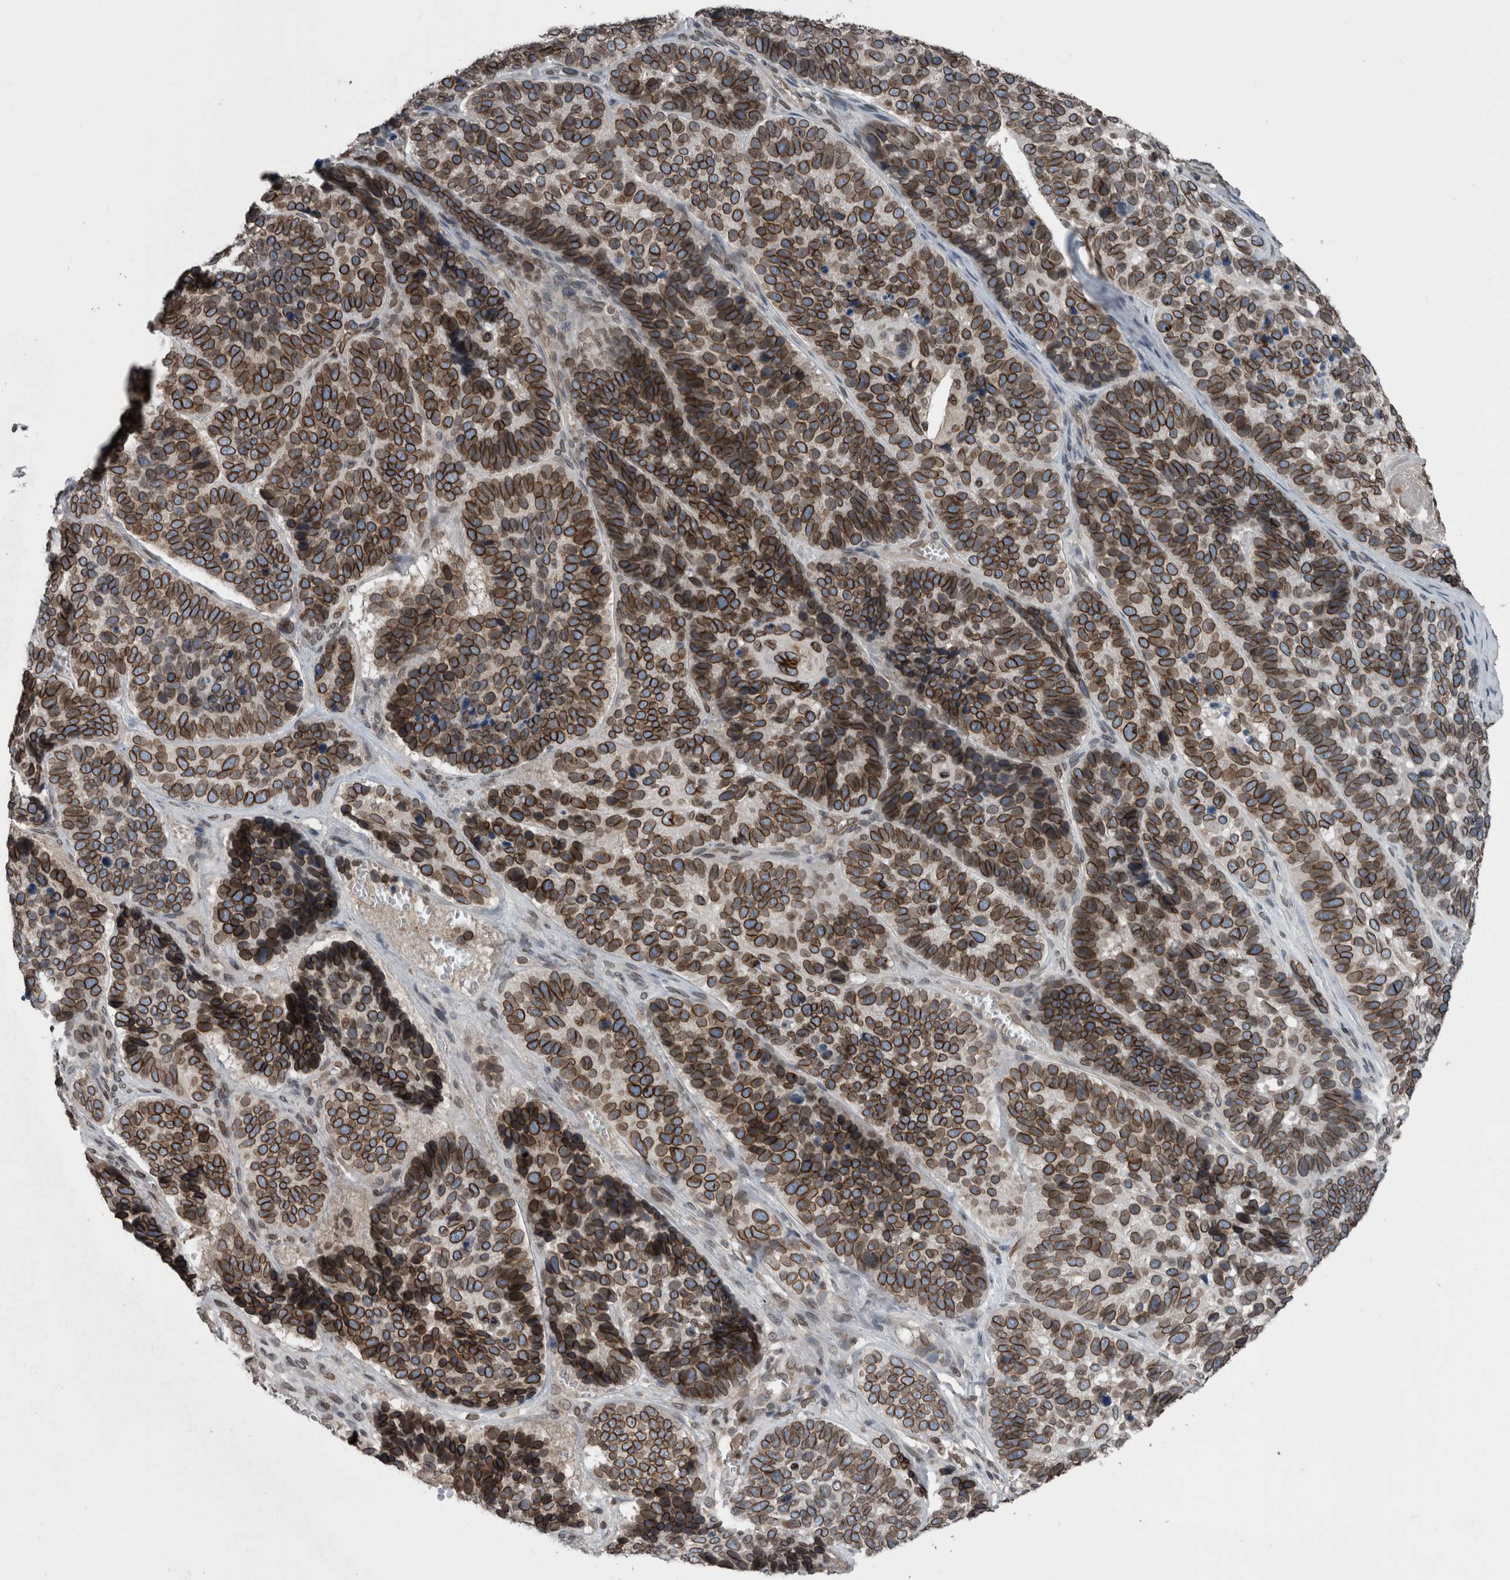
{"staining": {"intensity": "strong", "quantity": ">75%", "location": "cytoplasmic/membranous,nuclear"}, "tissue": "skin cancer", "cell_type": "Tumor cells", "image_type": "cancer", "snomed": [{"axis": "morphology", "description": "Basal cell carcinoma"}, {"axis": "topography", "description": "Skin"}], "caption": "DAB (3,3'-diaminobenzidine) immunohistochemical staining of human skin cancer (basal cell carcinoma) reveals strong cytoplasmic/membranous and nuclear protein positivity in about >75% of tumor cells.", "gene": "RANBP2", "patient": {"sex": "male", "age": 62}}